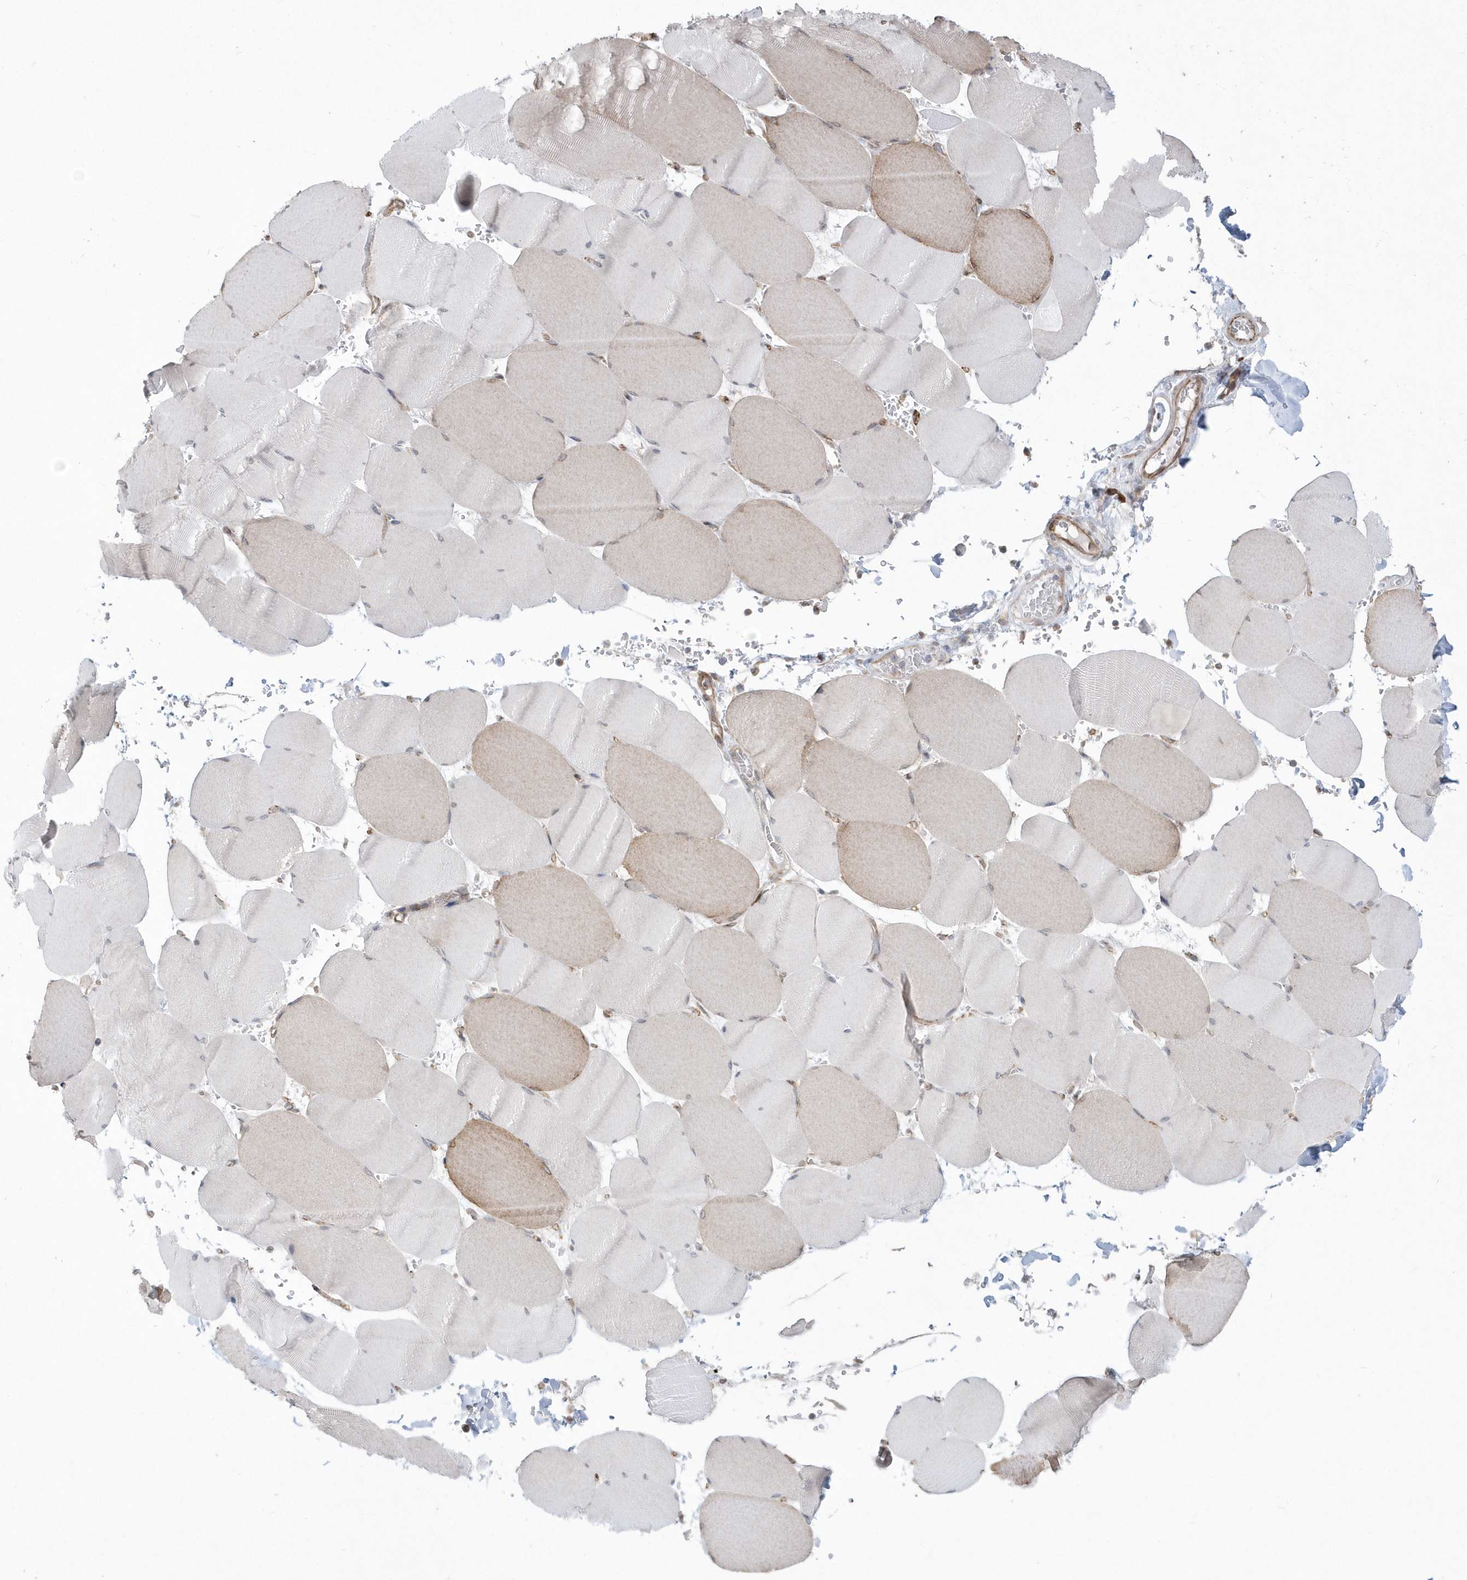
{"staining": {"intensity": "weak", "quantity": "<25%", "location": "cytoplasmic/membranous"}, "tissue": "skeletal muscle", "cell_type": "Myocytes", "image_type": "normal", "snomed": [{"axis": "morphology", "description": "Normal tissue, NOS"}, {"axis": "topography", "description": "Skeletal muscle"}, {"axis": "topography", "description": "Head-Neck"}], "caption": "Image shows no protein staining in myocytes of normal skeletal muscle. (Immunohistochemistry (ihc), brightfield microscopy, high magnification).", "gene": "DHX57", "patient": {"sex": "male", "age": 66}}